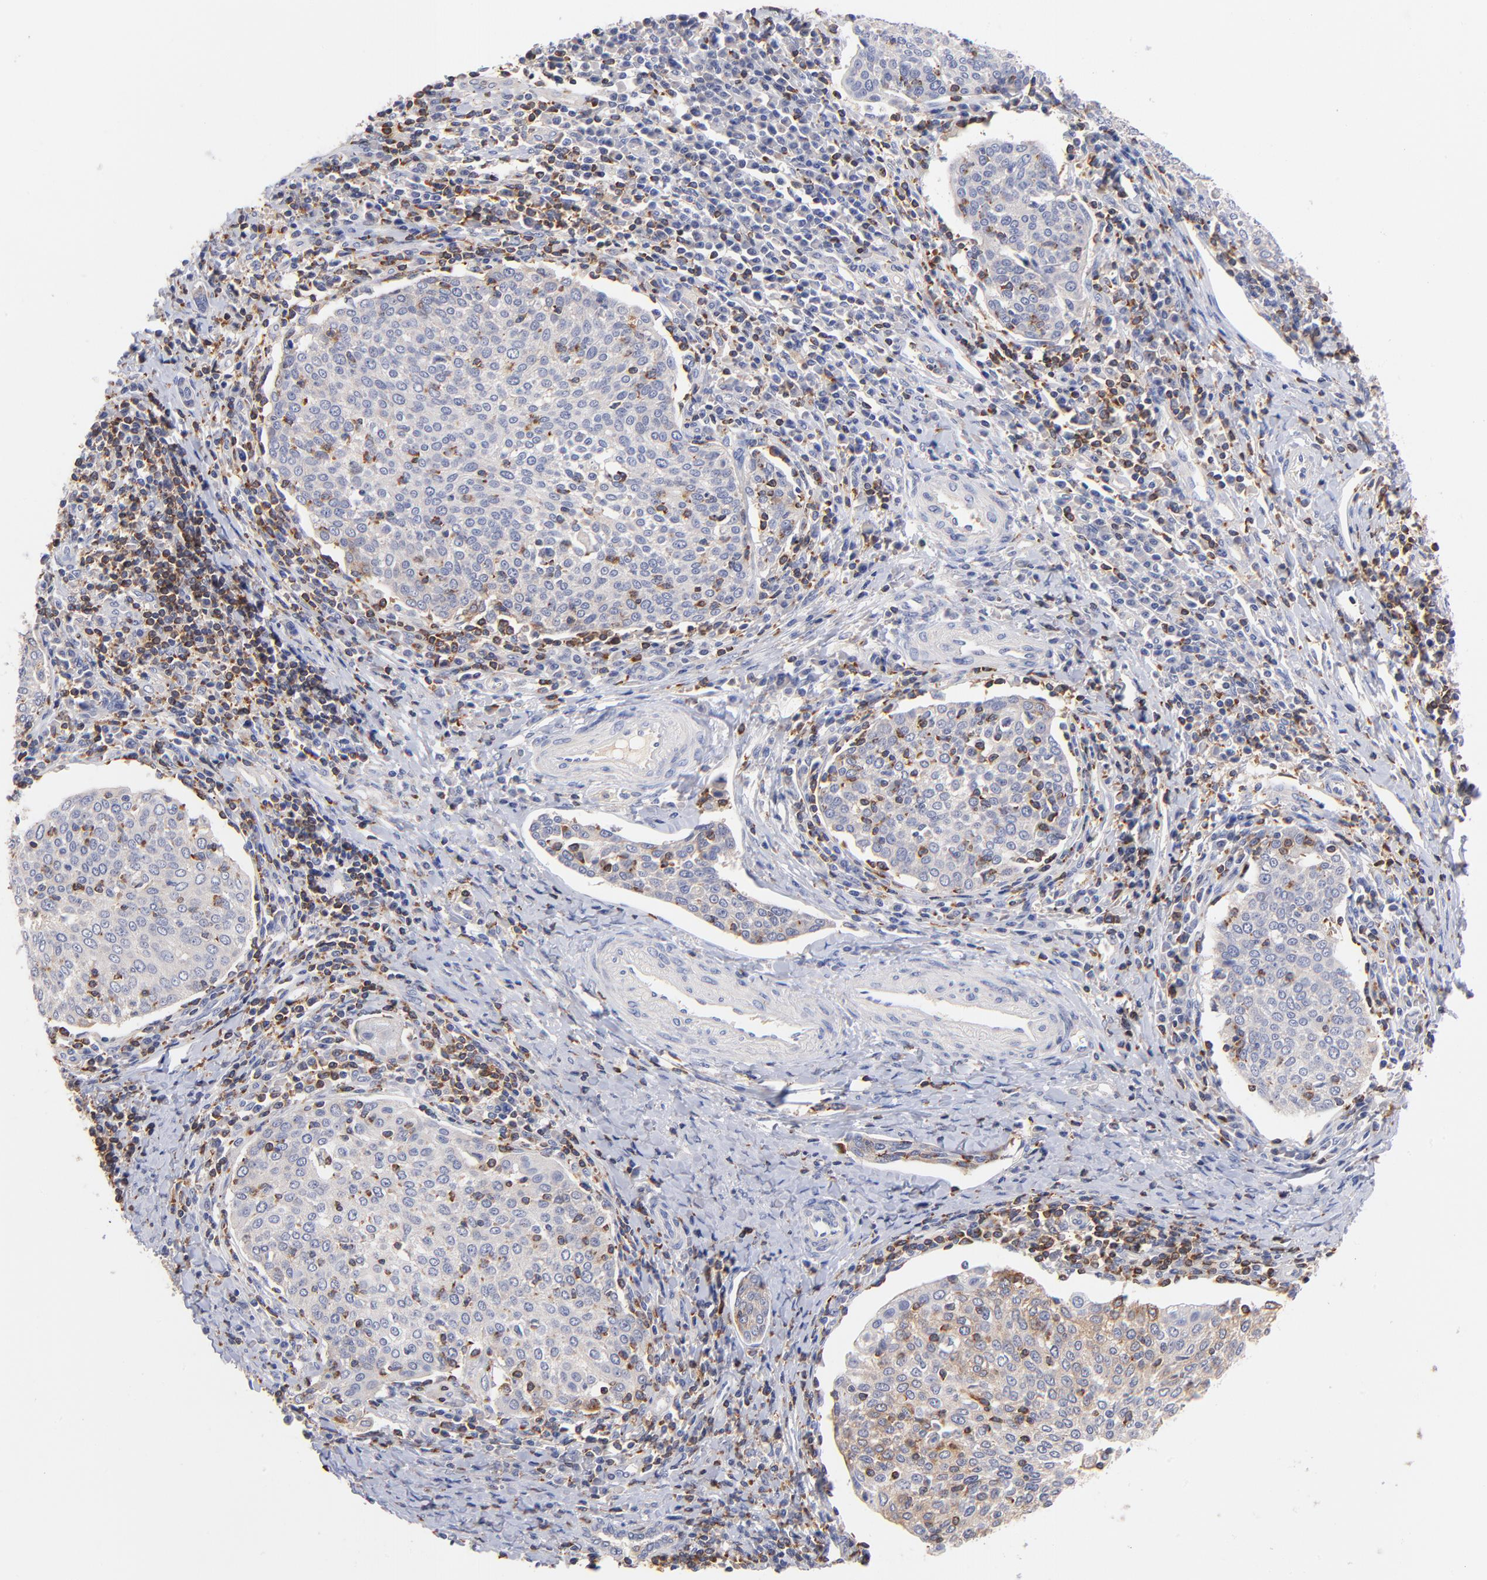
{"staining": {"intensity": "weak", "quantity": "<25%", "location": "cytoplasmic/membranous"}, "tissue": "cervical cancer", "cell_type": "Tumor cells", "image_type": "cancer", "snomed": [{"axis": "morphology", "description": "Squamous cell carcinoma, NOS"}, {"axis": "topography", "description": "Cervix"}], "caption": "Tumor cells are negative for brown protein staining in cervical cancer (squamous cell carcinoma).", "gene": "KREMEN2", "patient": {"sex": "female", "age": 40}}